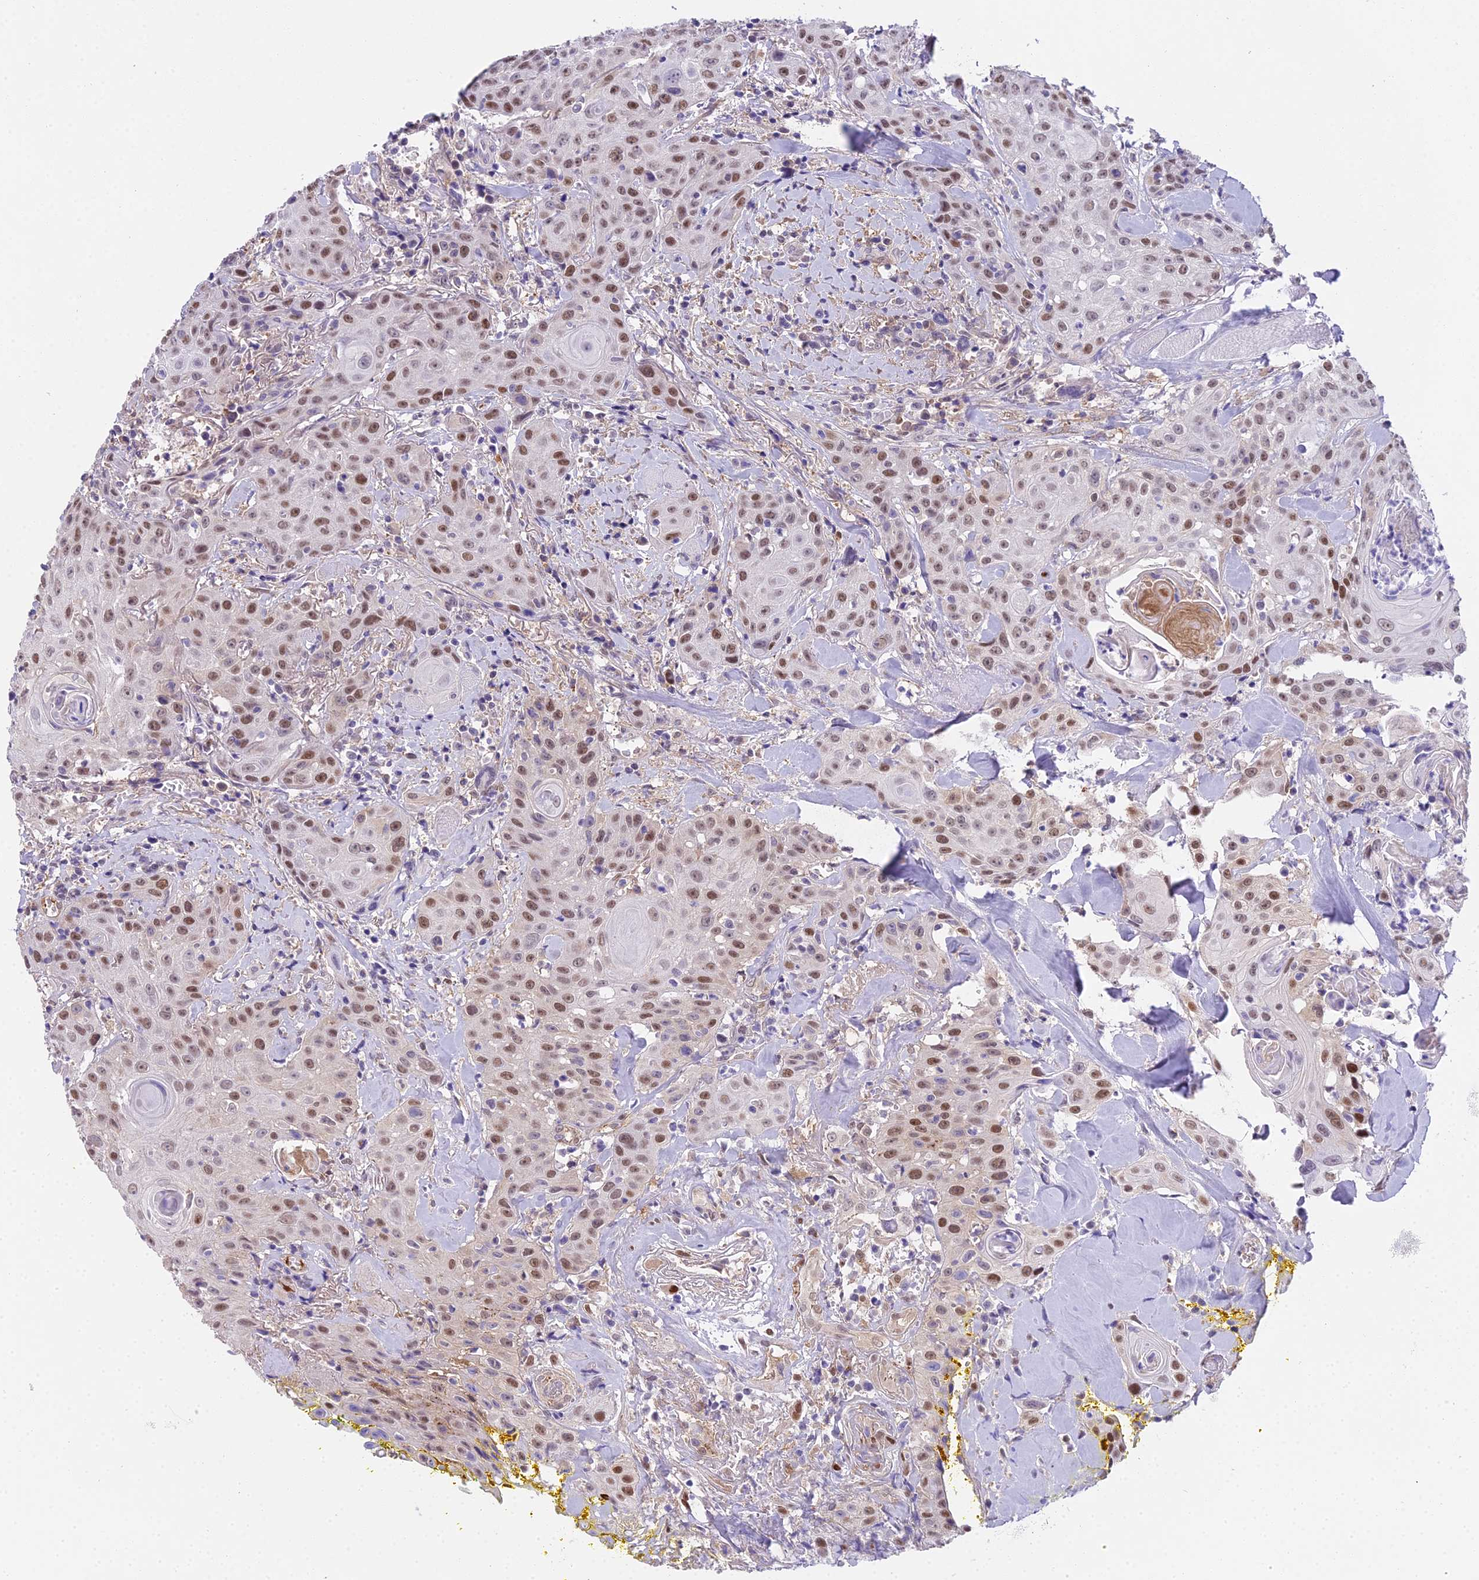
{"staining": {"intensity": "moderate", "quantity": ">75%", "location": "nuclear"}, "tissue": "head and neck cancer", "cell_type": "Tumor cells", "image_type": "cancer", "snomed": [{"axis": "morphology", "description": "Squamous cell carcinoma, NOS"}, {"axis": "topography", "description": "Oral tissue"}, {"axis": "topography", "description": "Head-Neck"}], "caption": "Tumor cells demonstrate medium levels of moderate nuclear staining in approximately >75% of cells in head and neck cancer (squamous cell carcinoma). The protein of interest is shown in brown color, while the nuclei are stained blue.", "gene": "MAT2A", "patient": {"sex": "female", "age": 82}}